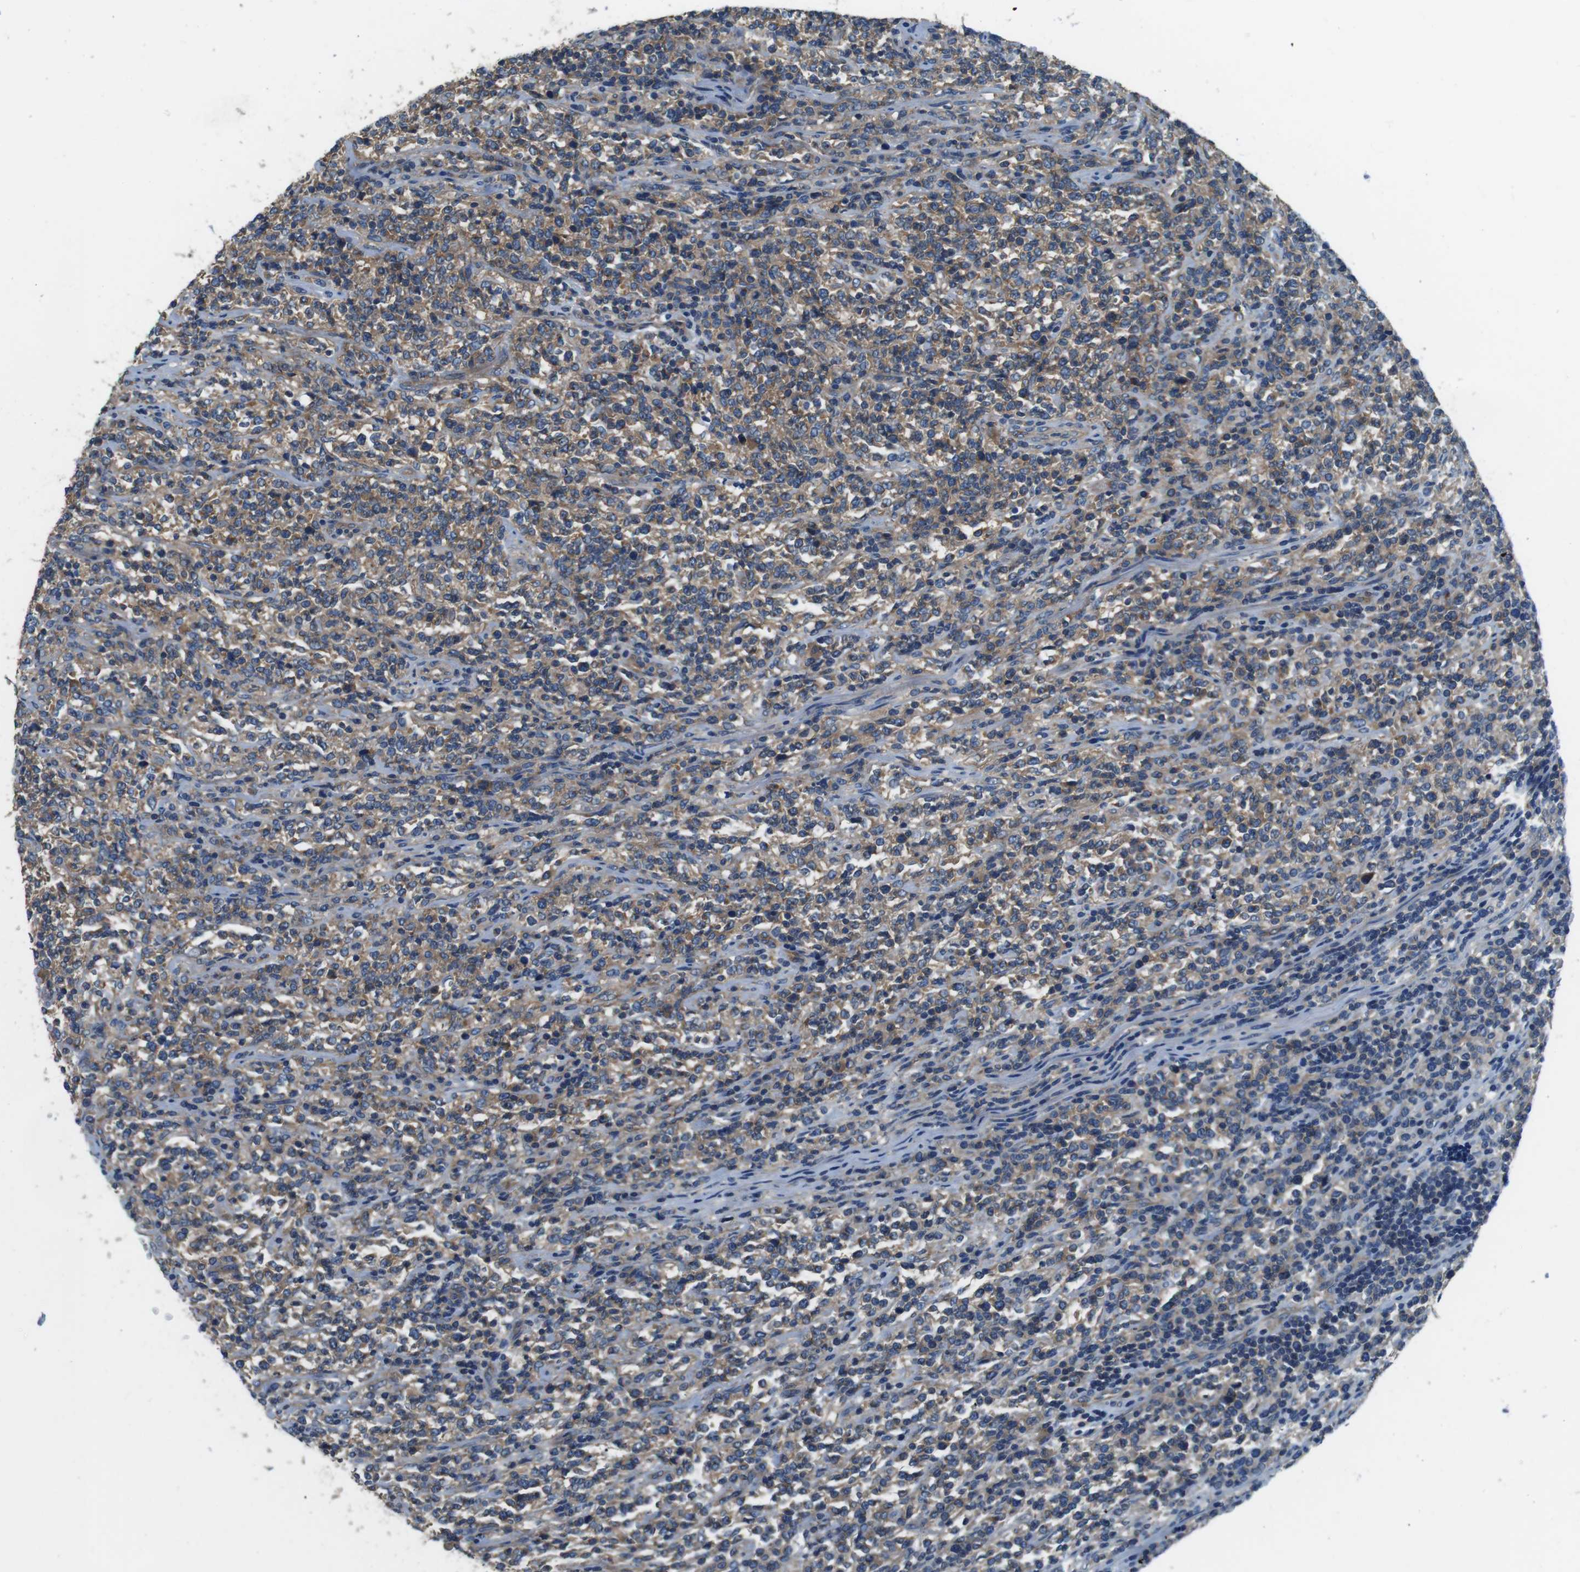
{"staining": {"intensity": "moderate", "quantity": "25%-75%", "location": "cytoplasmic/membranous"}, "tissue": "lymphoma", "cell_type": "Tumor cells", "image_type": "cancer", "snomed": [{"axis": "morphology", "description": "Malignant lymphoma, non-Hodgkin's type, High grade"}, {"axis": "topography", "description": "Soft tissue"}], "caption": "Protein staining by immunohistochemistry (IHC) reveals moderate cytoplasmic/membranous staining in approximately 25%-75% of tumor cells in high-grade malignant lymphoma, non-Hodgkin's type.", "gene": "DENND4C", "patient": {"sex": "male", "age": 18}}